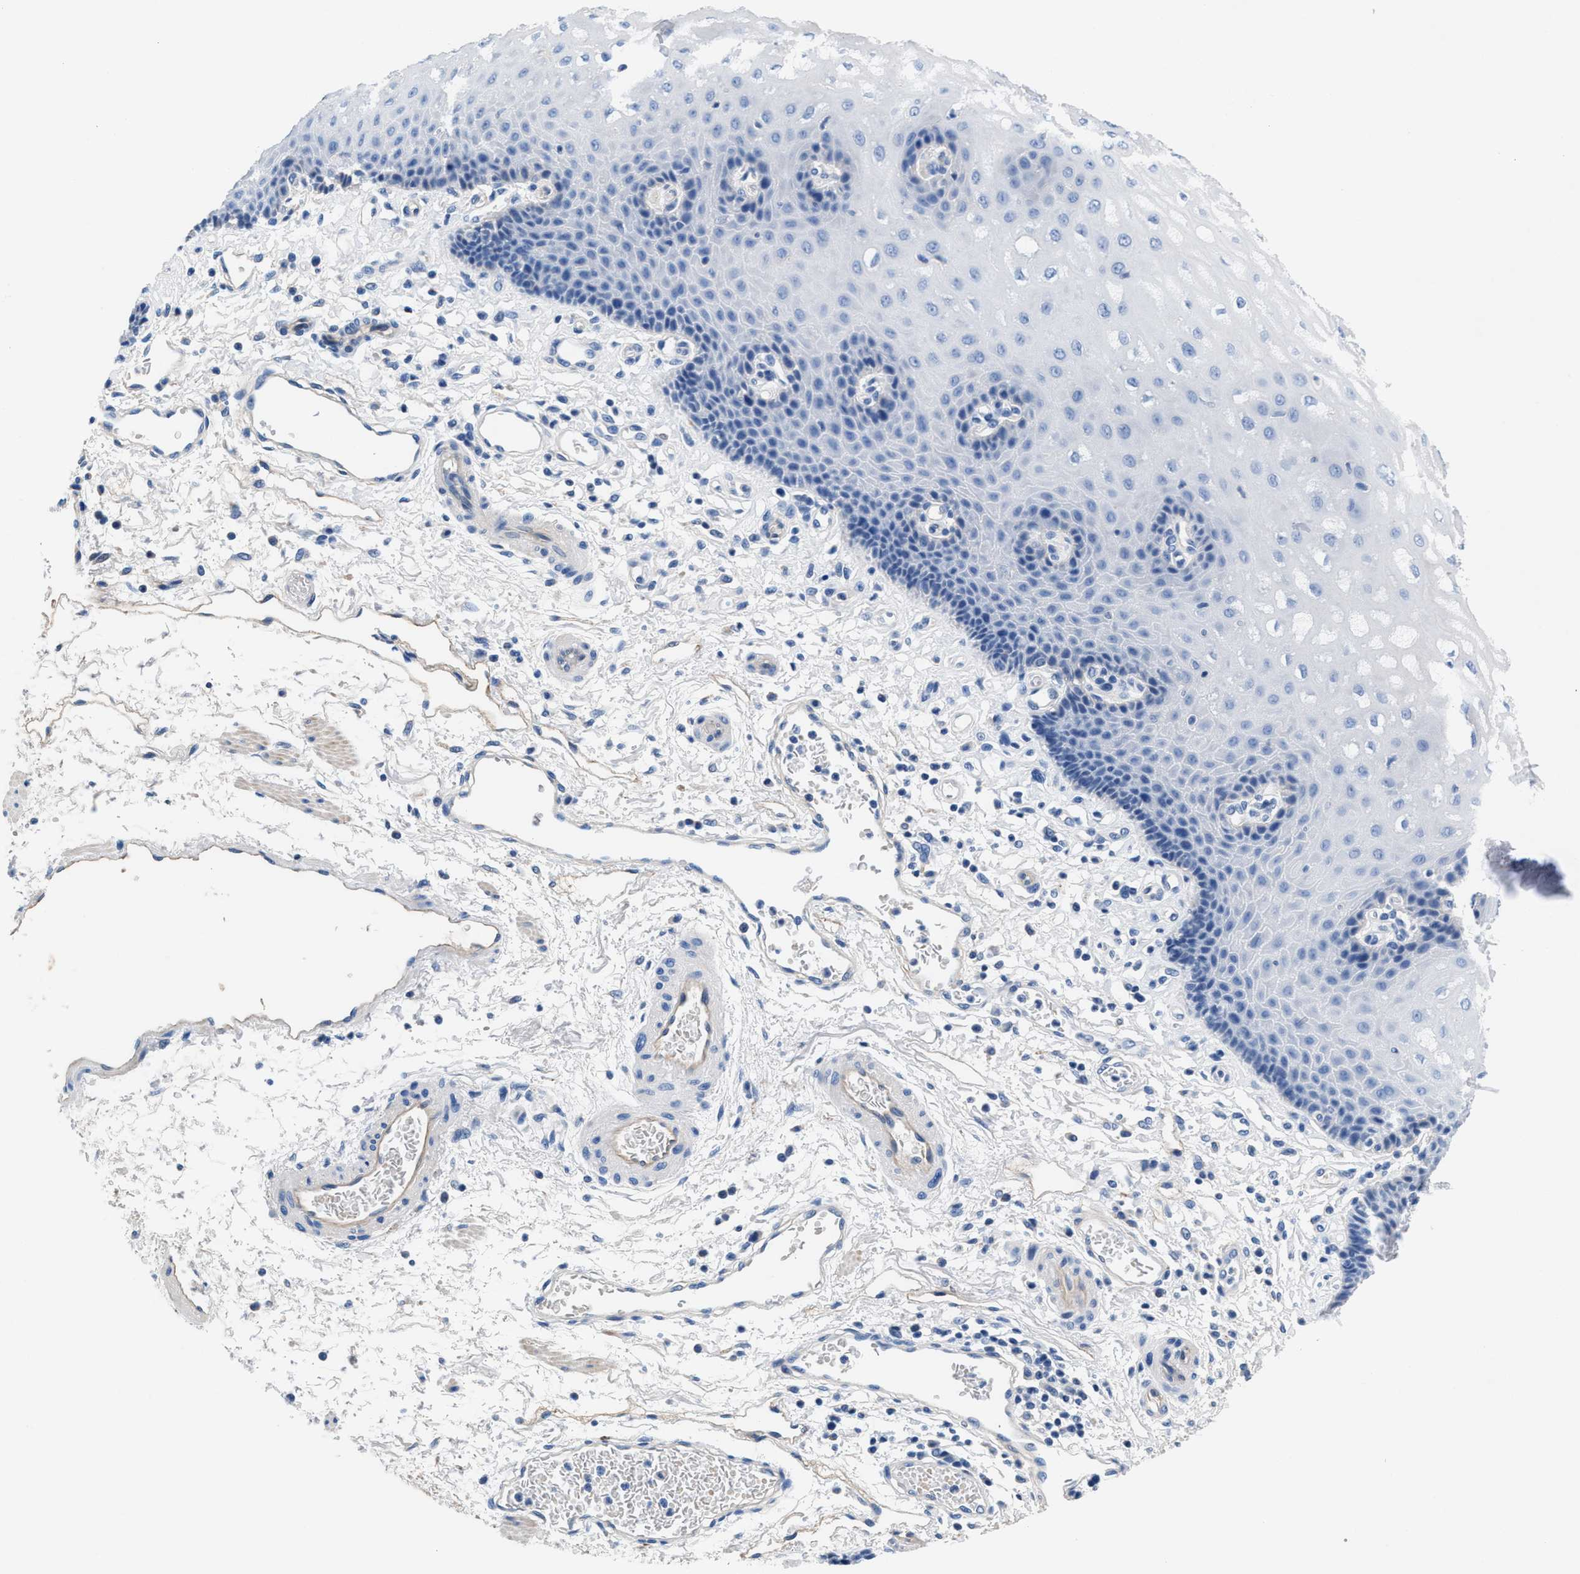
{"staining": {"intensity": "negative", "quantity": "none", "location": "none"}, "tissue": "esophagus", "cell_type": "Squamous epithelial cells", "image_type": "normal", "snomed": [{"axis": "morphology", "description": "Normal tissue, NOS"}, {"axis": "topography", "description": "Esophagus"}], "caption": "This is an immunohistochemistry histopathology image of unremarkable esophagus. There is no staining in squamous epithelial cells.", "gene": "SLFN13", "patient": {"sex": "male", "age": 54}}